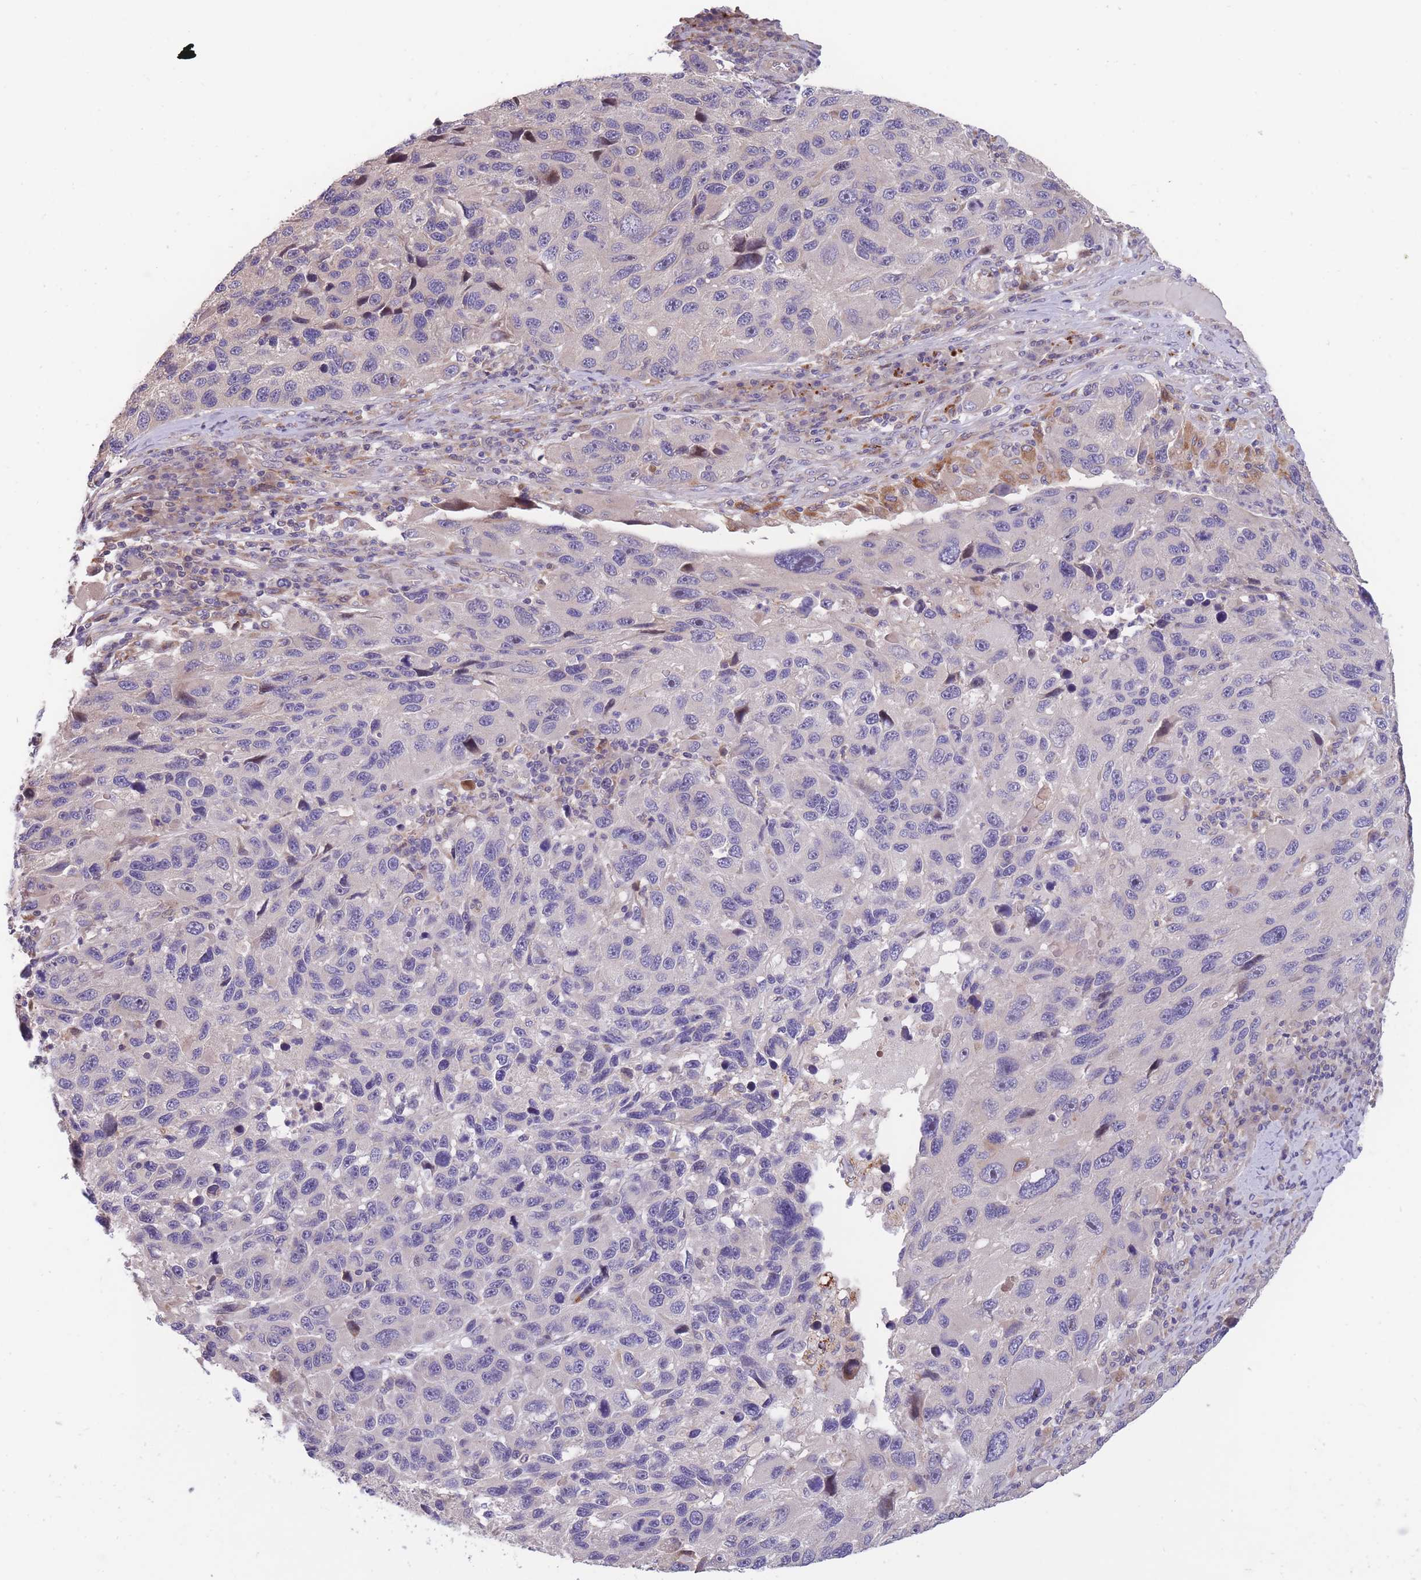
{"staining": {"intensity": "negative", "quantity": "none", "location": "none"}, "tissue": "melanoma", "cell_type": "Tumor cells", "image_type": "cancer", "snomed": [{"axis": "morphology", "description": "Malignant melanoma, NOS"}, {"axis": "topography", "description": "Skin"}], "caption": "This image is of malignant melanoma stained with IHC to label a protein in brown with the nuclei are counter-stained blue. There is no expression in tumor cells.", "gene": "ITPKC", "patient": {"sex": "male", "age": 53}}